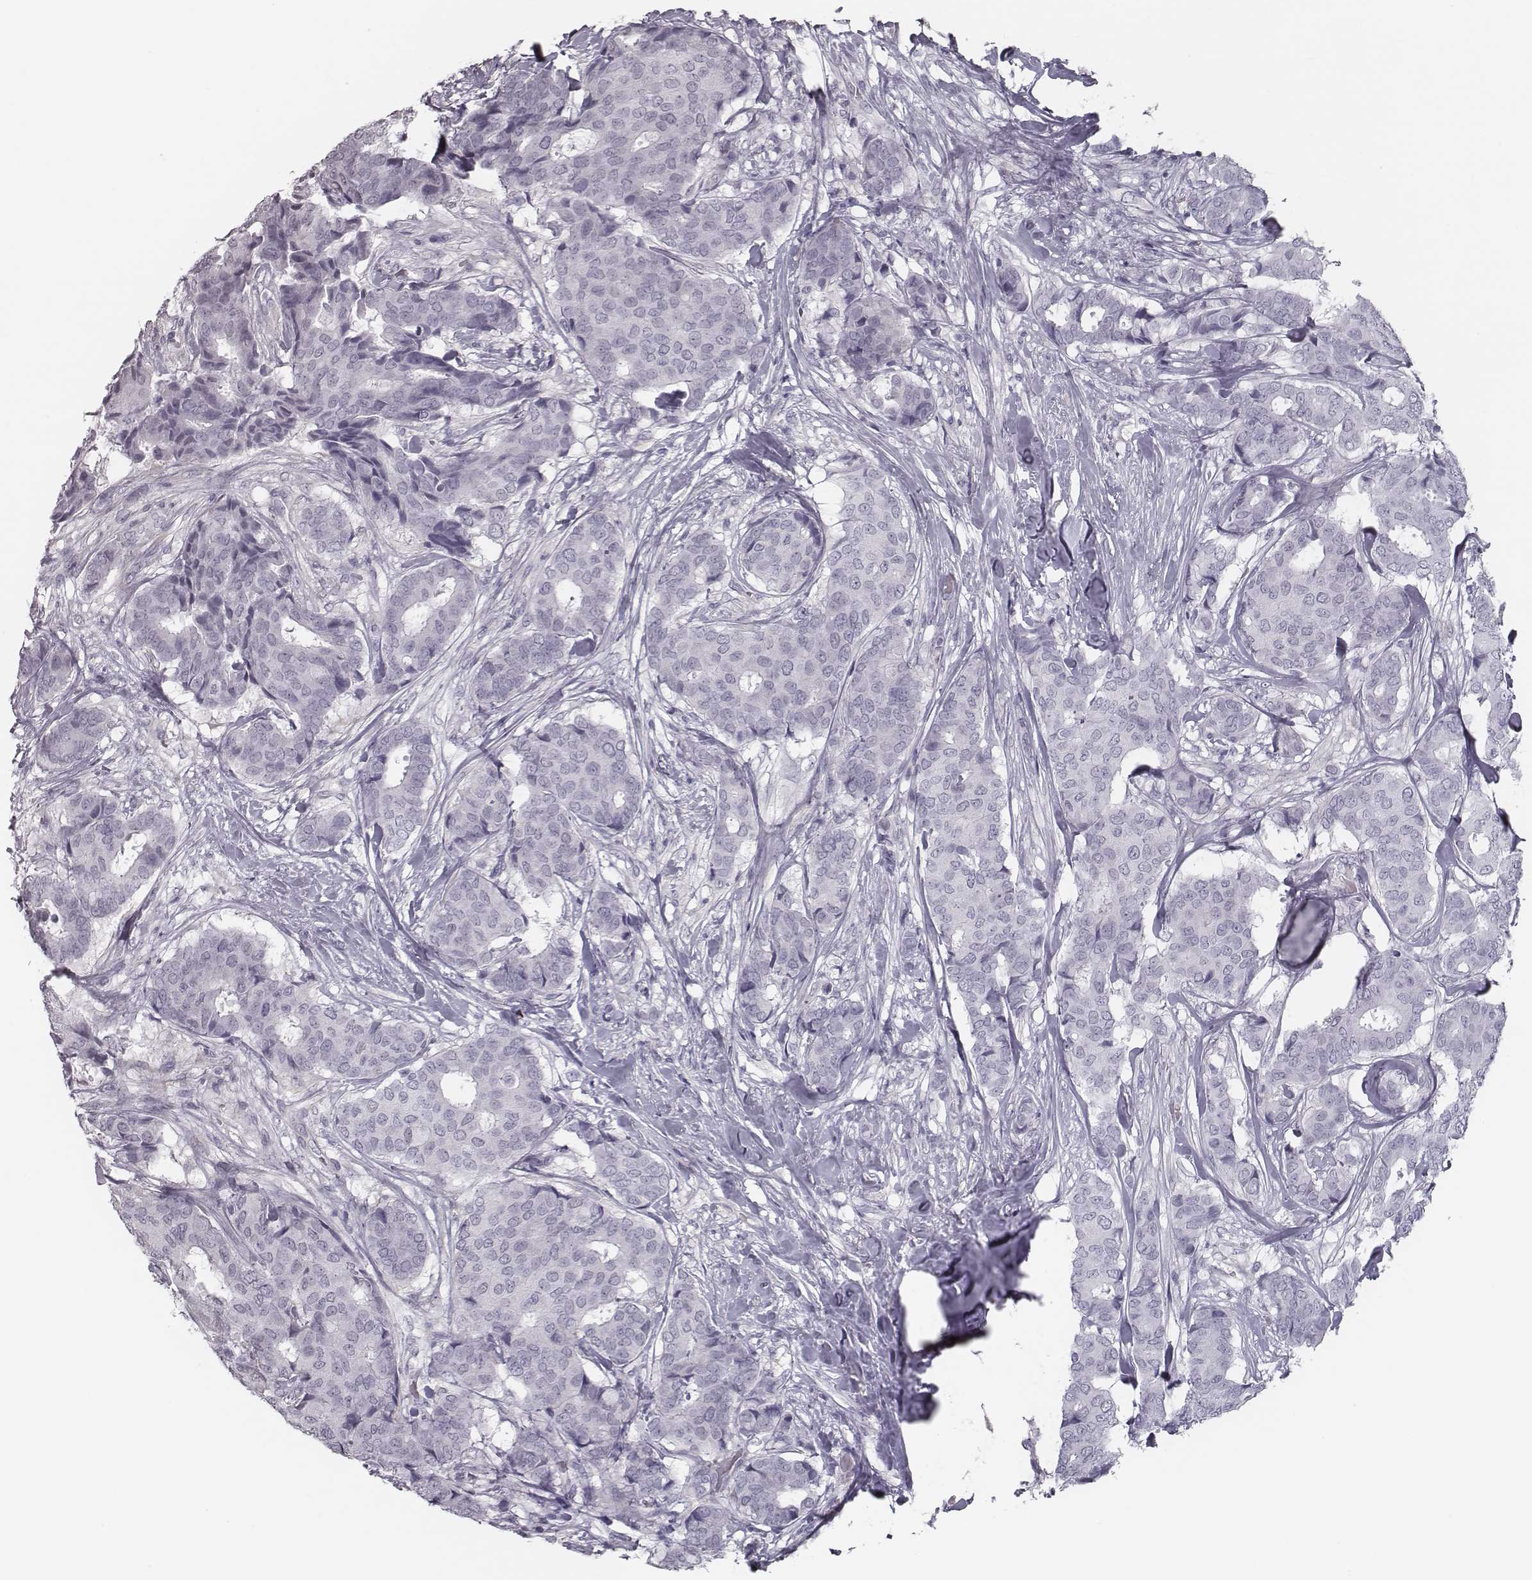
{"staining": {"intensity": "negative", "quantity": "none", "location": "none"}, "tissue": "breast cancer", "cell_type": "Tumor cells", "image_type": "cancer", "snomed": [{"axis": "morphology", "description": "Duct carcinoma"}, {"axis": "topography", "description": "Breast"}], "caption": "Photomicrograph shows no significant protein expression in tumor cells of breast cancer. Nuclei are stained in blue.", "gene": "SEPTIN14", "patient": {"sex": "female", "age": 75}}